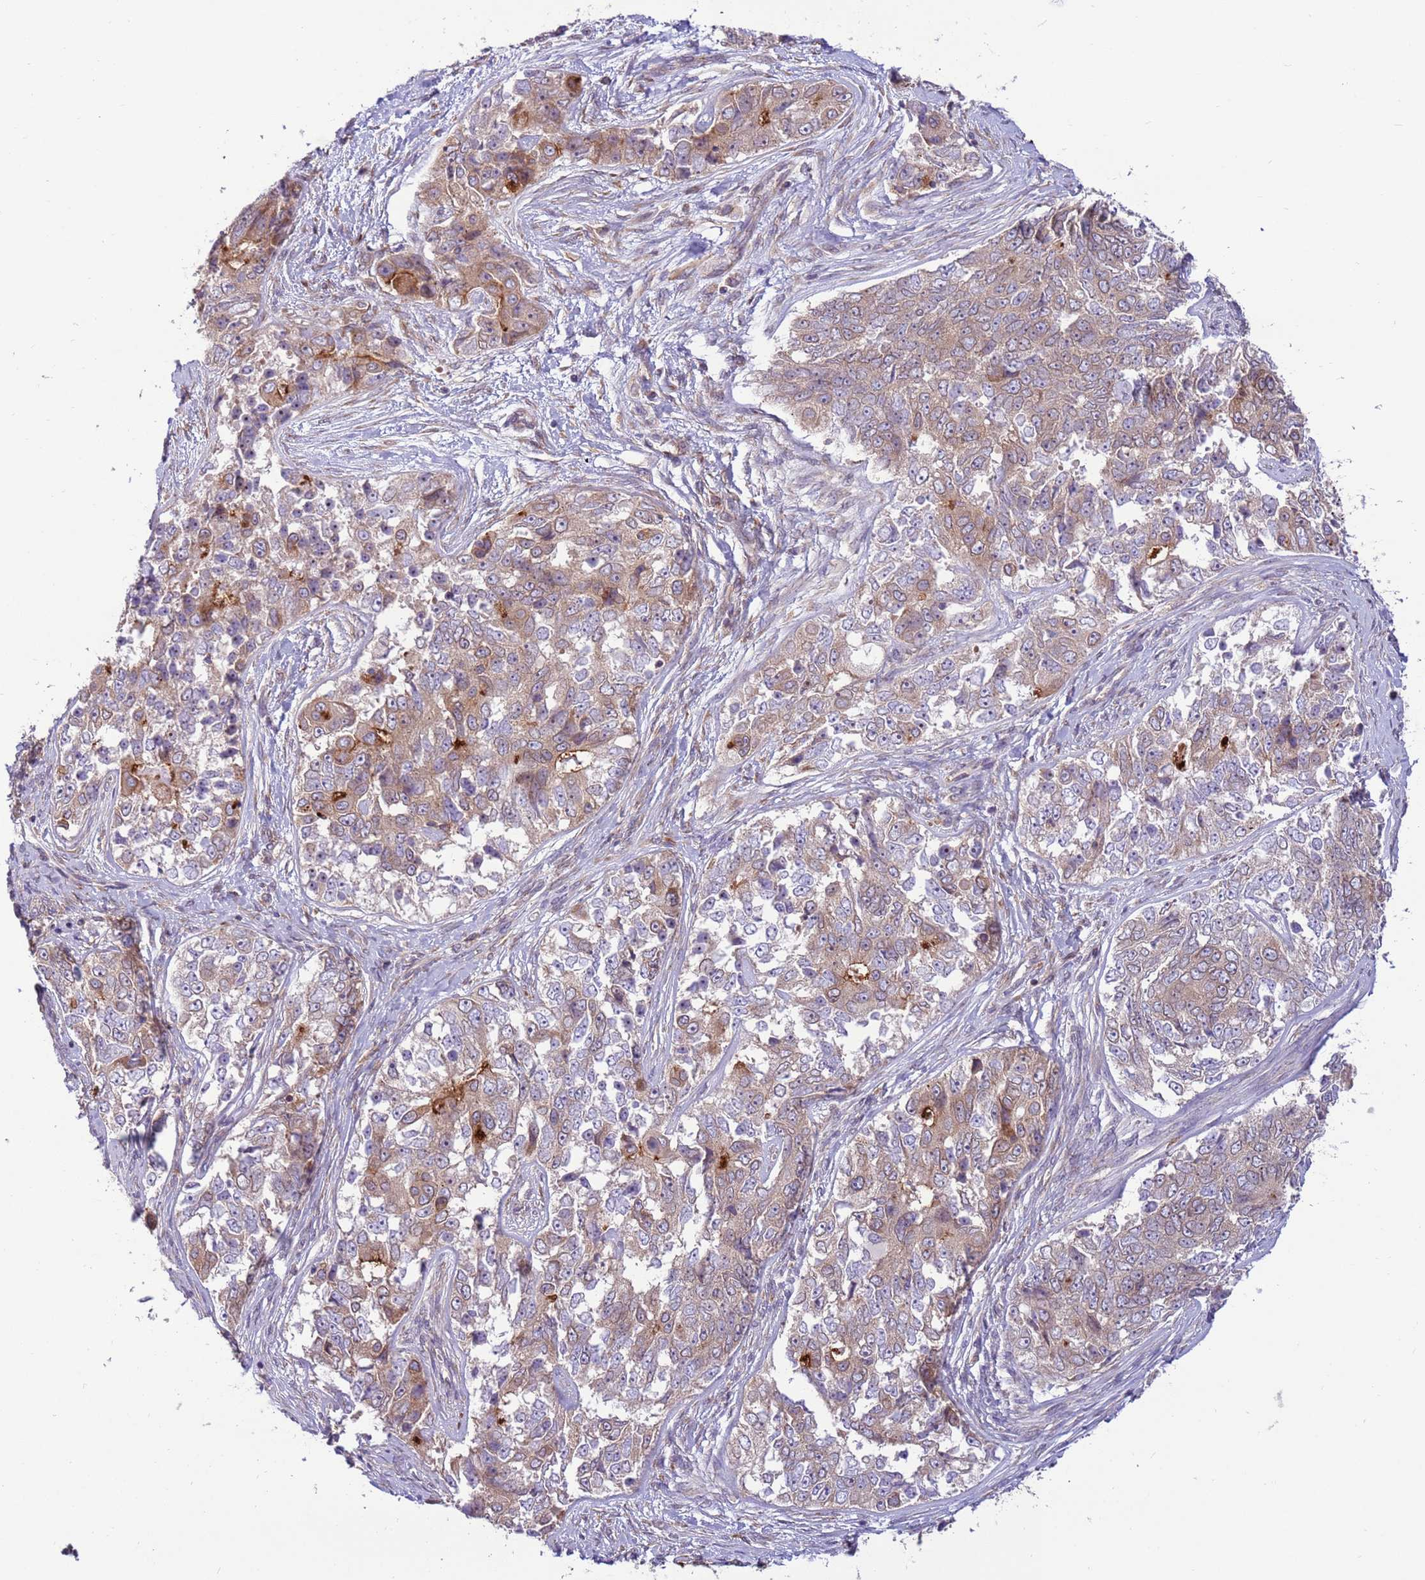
{"staining": {"intensity": "moderate", "quantity": "25%-75%", "location": "cytoplasmic/membranous"}, "tissue": "ovarian cancer", "cell_type": "Tumor cells", "image_type": "cancer", "snomed": [{"axis": "morphology", "description": "Carcinoma, endometroid"}, {"axis": "topography", "description": "Ovary"}], "caption": "A medium amount of moderate cytoplasmic/membranous positivity is identified in about 25%-75% of tumor cells in ovarian cancer tissue.", "gene": "DDX19B", "patient": {"sex": "female", "age": 51}}